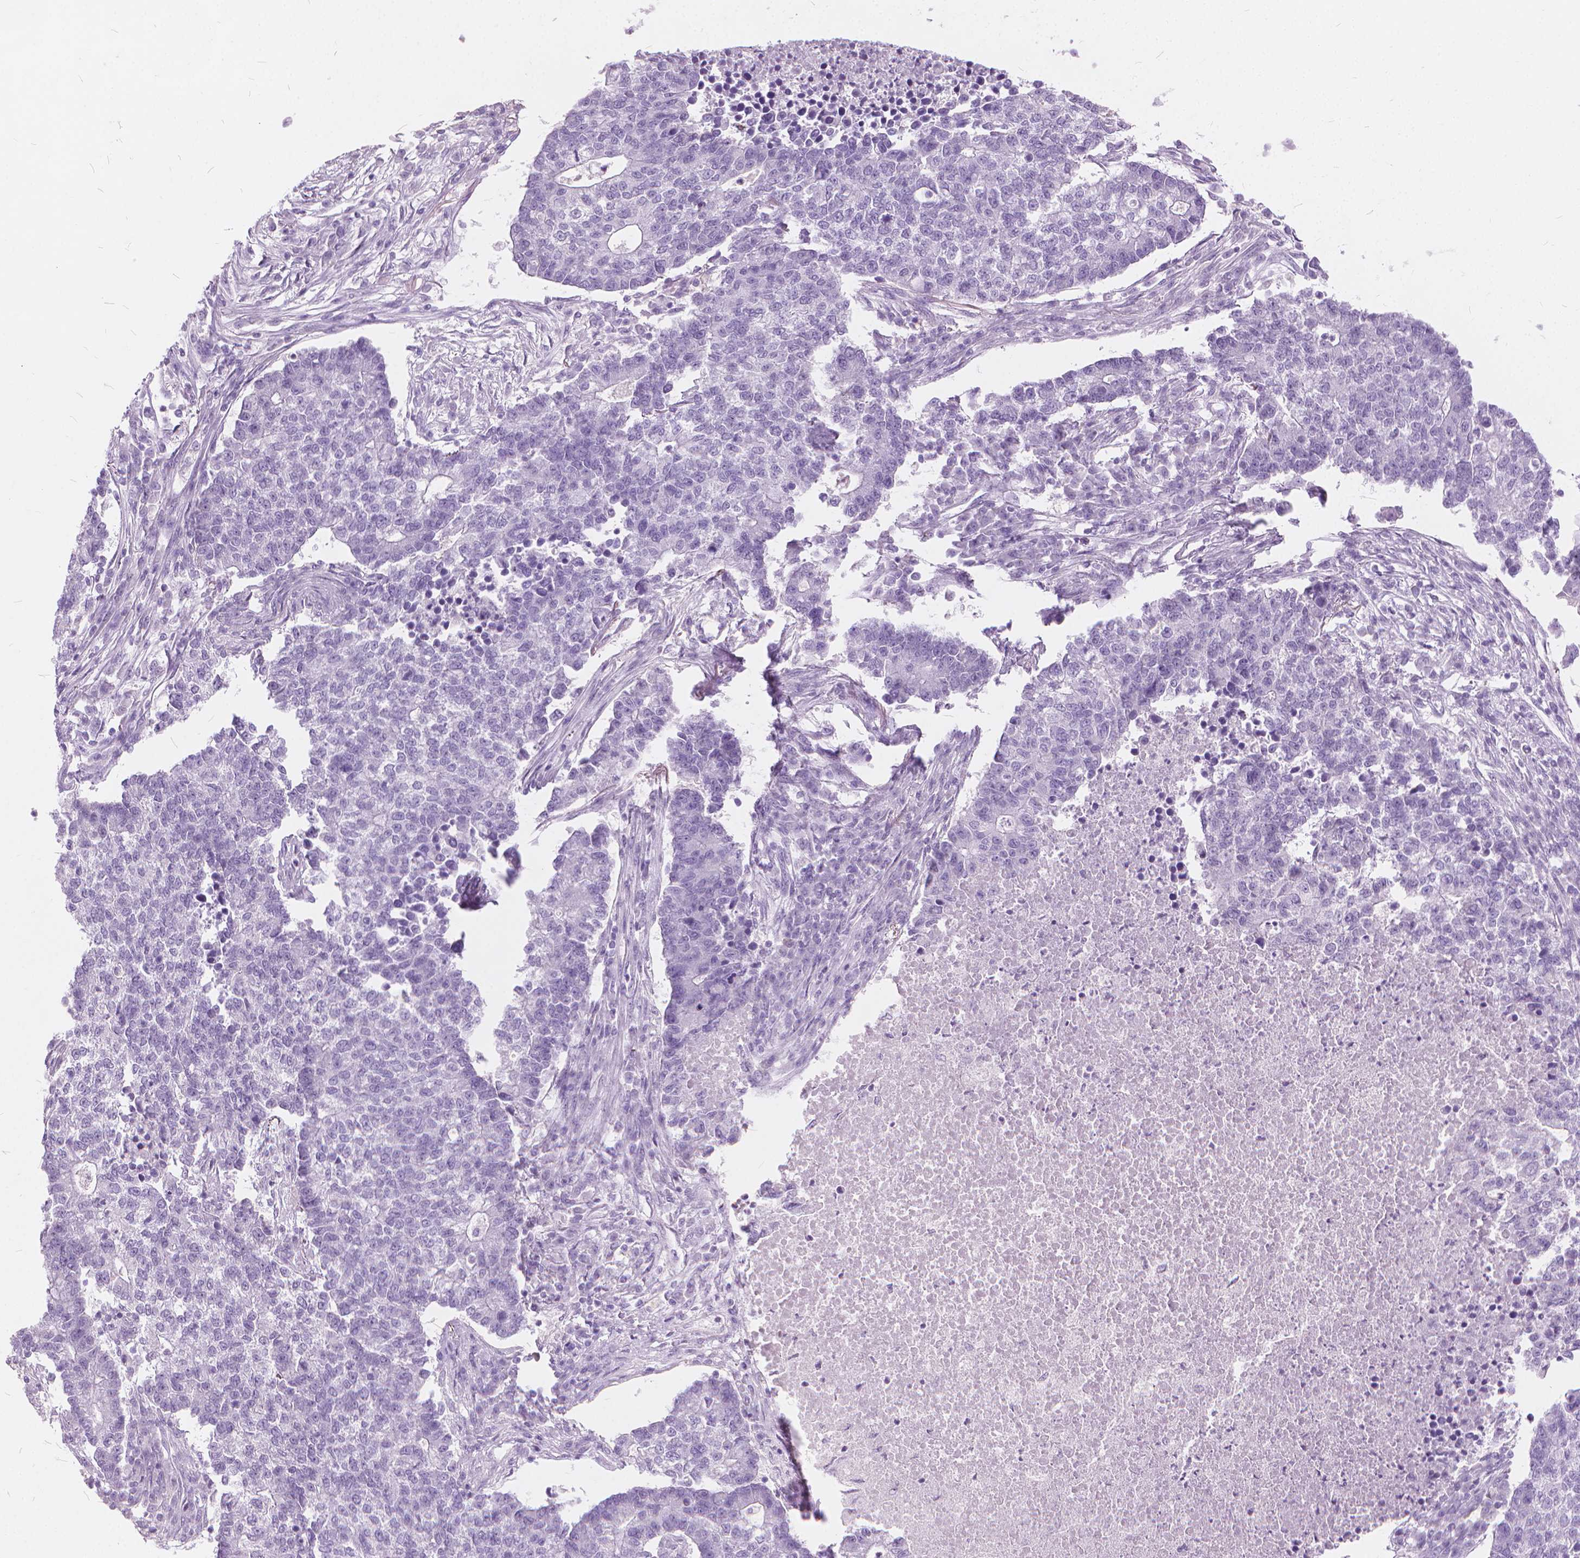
{"staining": {"intensity": "negative", "quantity": "none", "location": "none"}, "tissue": "lung cancer", "cell_type": "Tumor cells", "image_type": "cancer", "snomed": [{"axis": "morphology", "description": "Adenocarcinoma, NOS"}, {"axis": "topography", "description": "Lung"}], "caption": "Tumor cells show no significant positivity in lung cancer (adenocarcinoma).", "gene": "DNM1", "patient": {"sex": "male", "age": 57}}